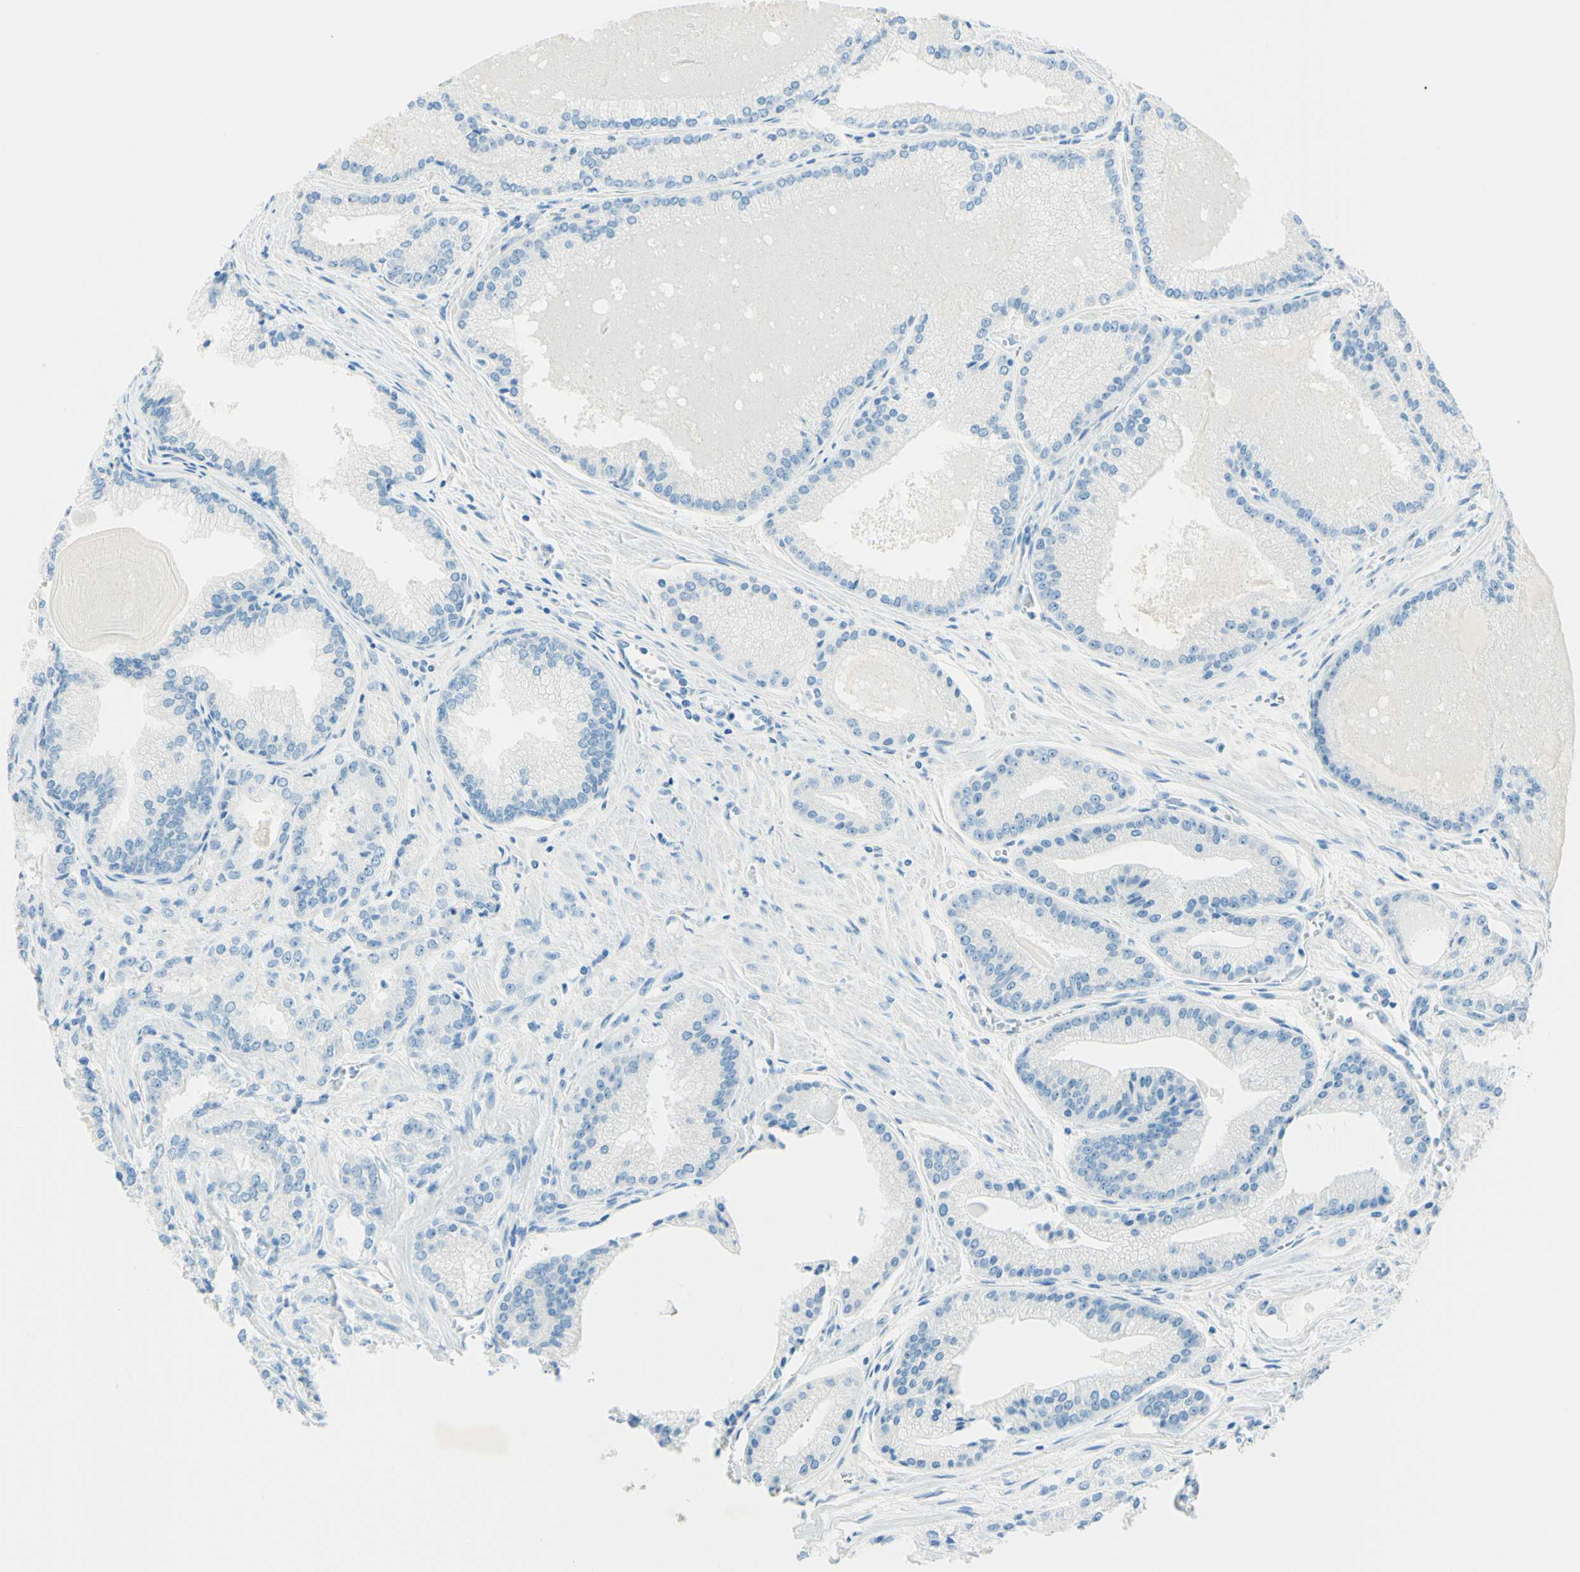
{"staining": {"intensity": "negative", "quantity": "none", "location": "none"}, "tissue": "prostate cancer", "cell_type": "Tumor cells", "image_type": "cancer", "snomed": [{"axis": "morphology", "description": "Adenocarcinoma, Low grade"}, {"axis": "topography", "description": "Prostate"}], "caption": "High power microscopy image of an immunohistochemistry (IHC) image of prostate cancer (low-grade adenocarcinoma), revealing no significant positivity in tumor cells. The staining is performed using DAB (3,3'-diaminobenzidine) brown chromogen with nuclei counter-stained in using hematoxylin.", "gene": "FMR1NB", "patient": {"sex": "male", "age": 59}}